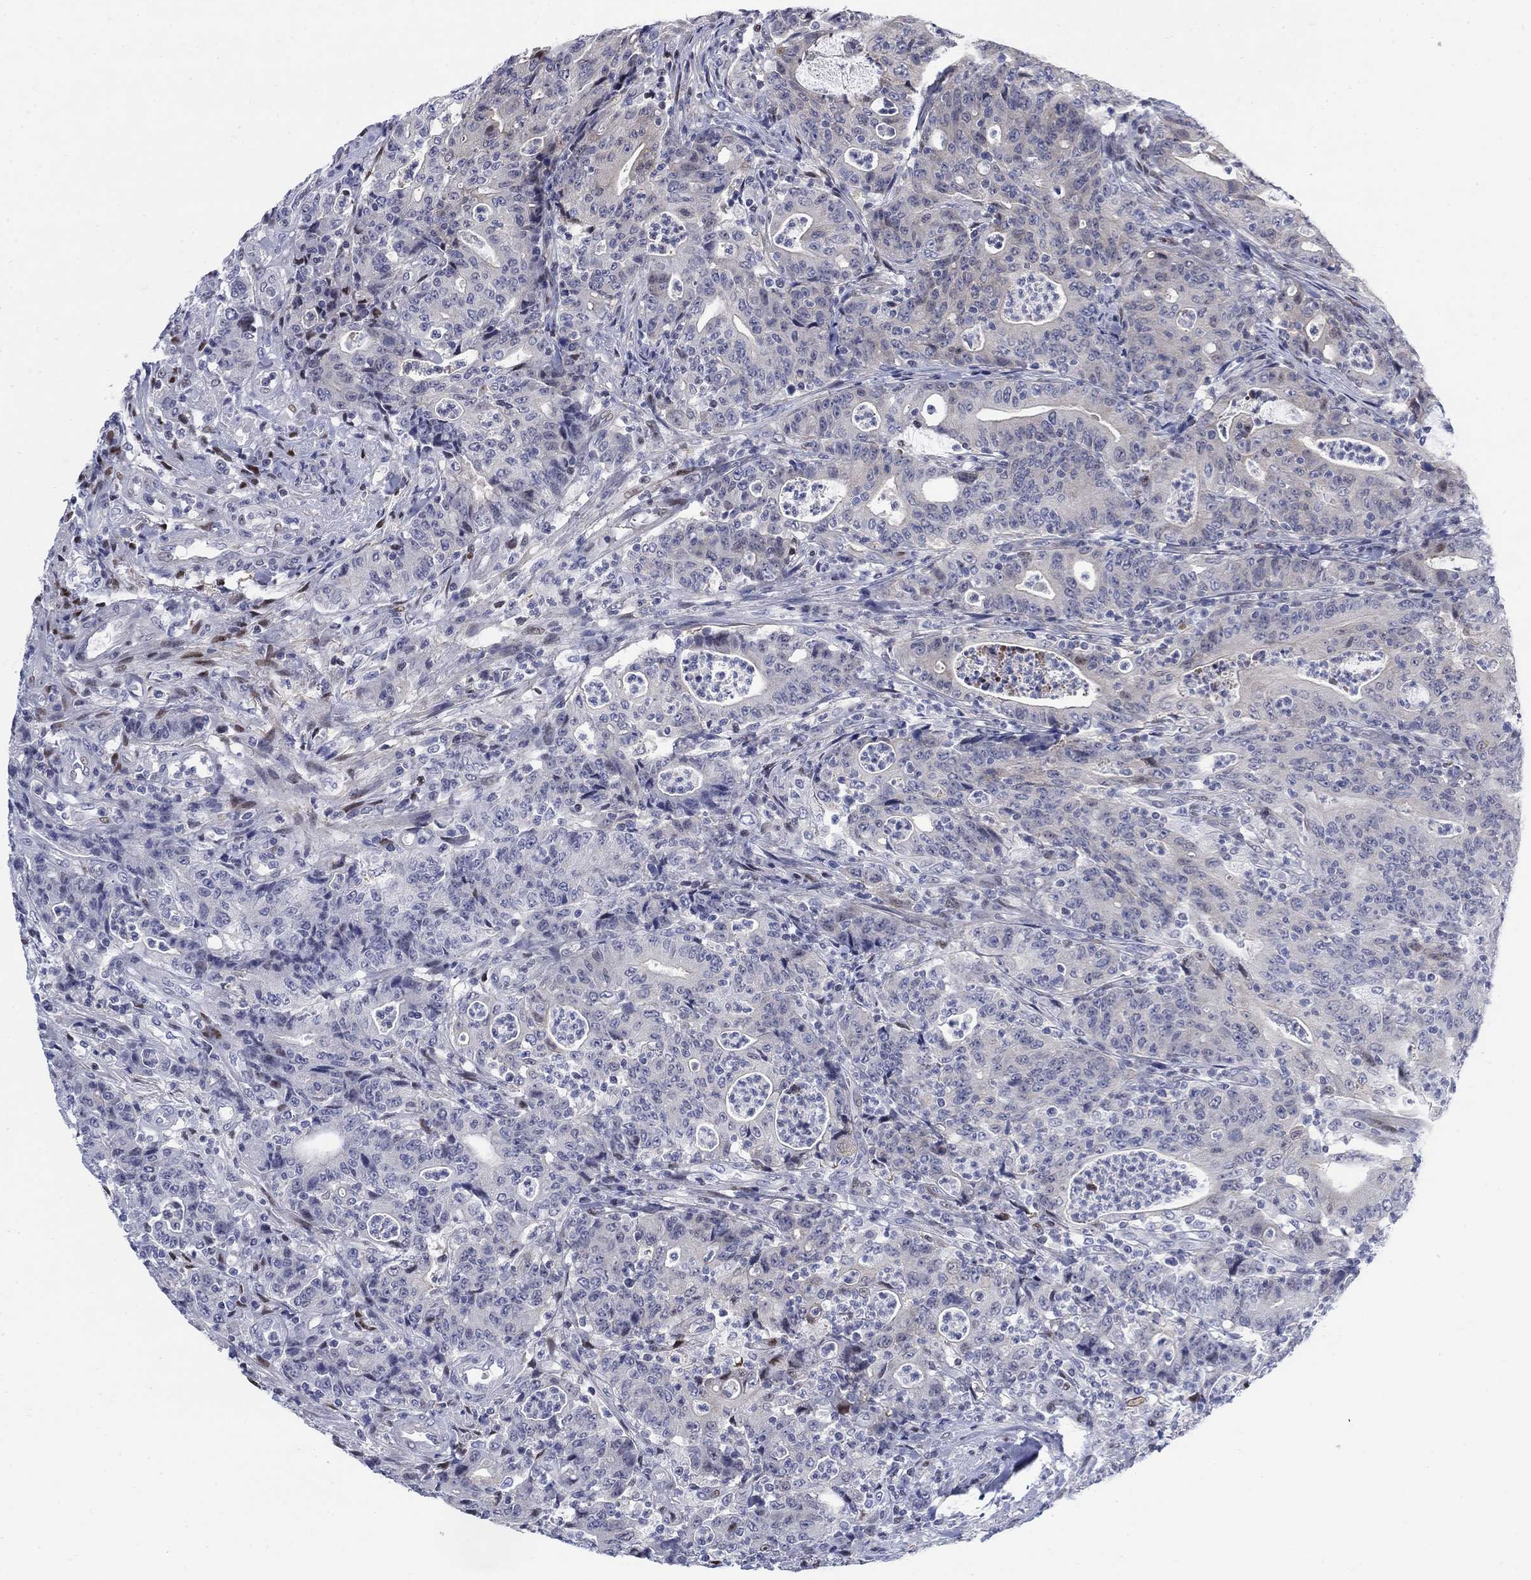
{"staining": {"intensity": "negative", "quantity": "none", "location": "none"}, "tissue": "colorectal cancer", "cell_type": "Tumor cells", "image_type": "cancer", "snomed": [{"axis": "morphology", "description": "Adenocarcinoma, NOS"}, {"axis": "topography", "description": "Colon"}], "caption": "Protein analysis of colorectal cancer (adenocarcinoma) exhibits no significant positivity in tumor cells.", "gene": "MYO3A", "patient": {"sex": "male", "age": 70}}